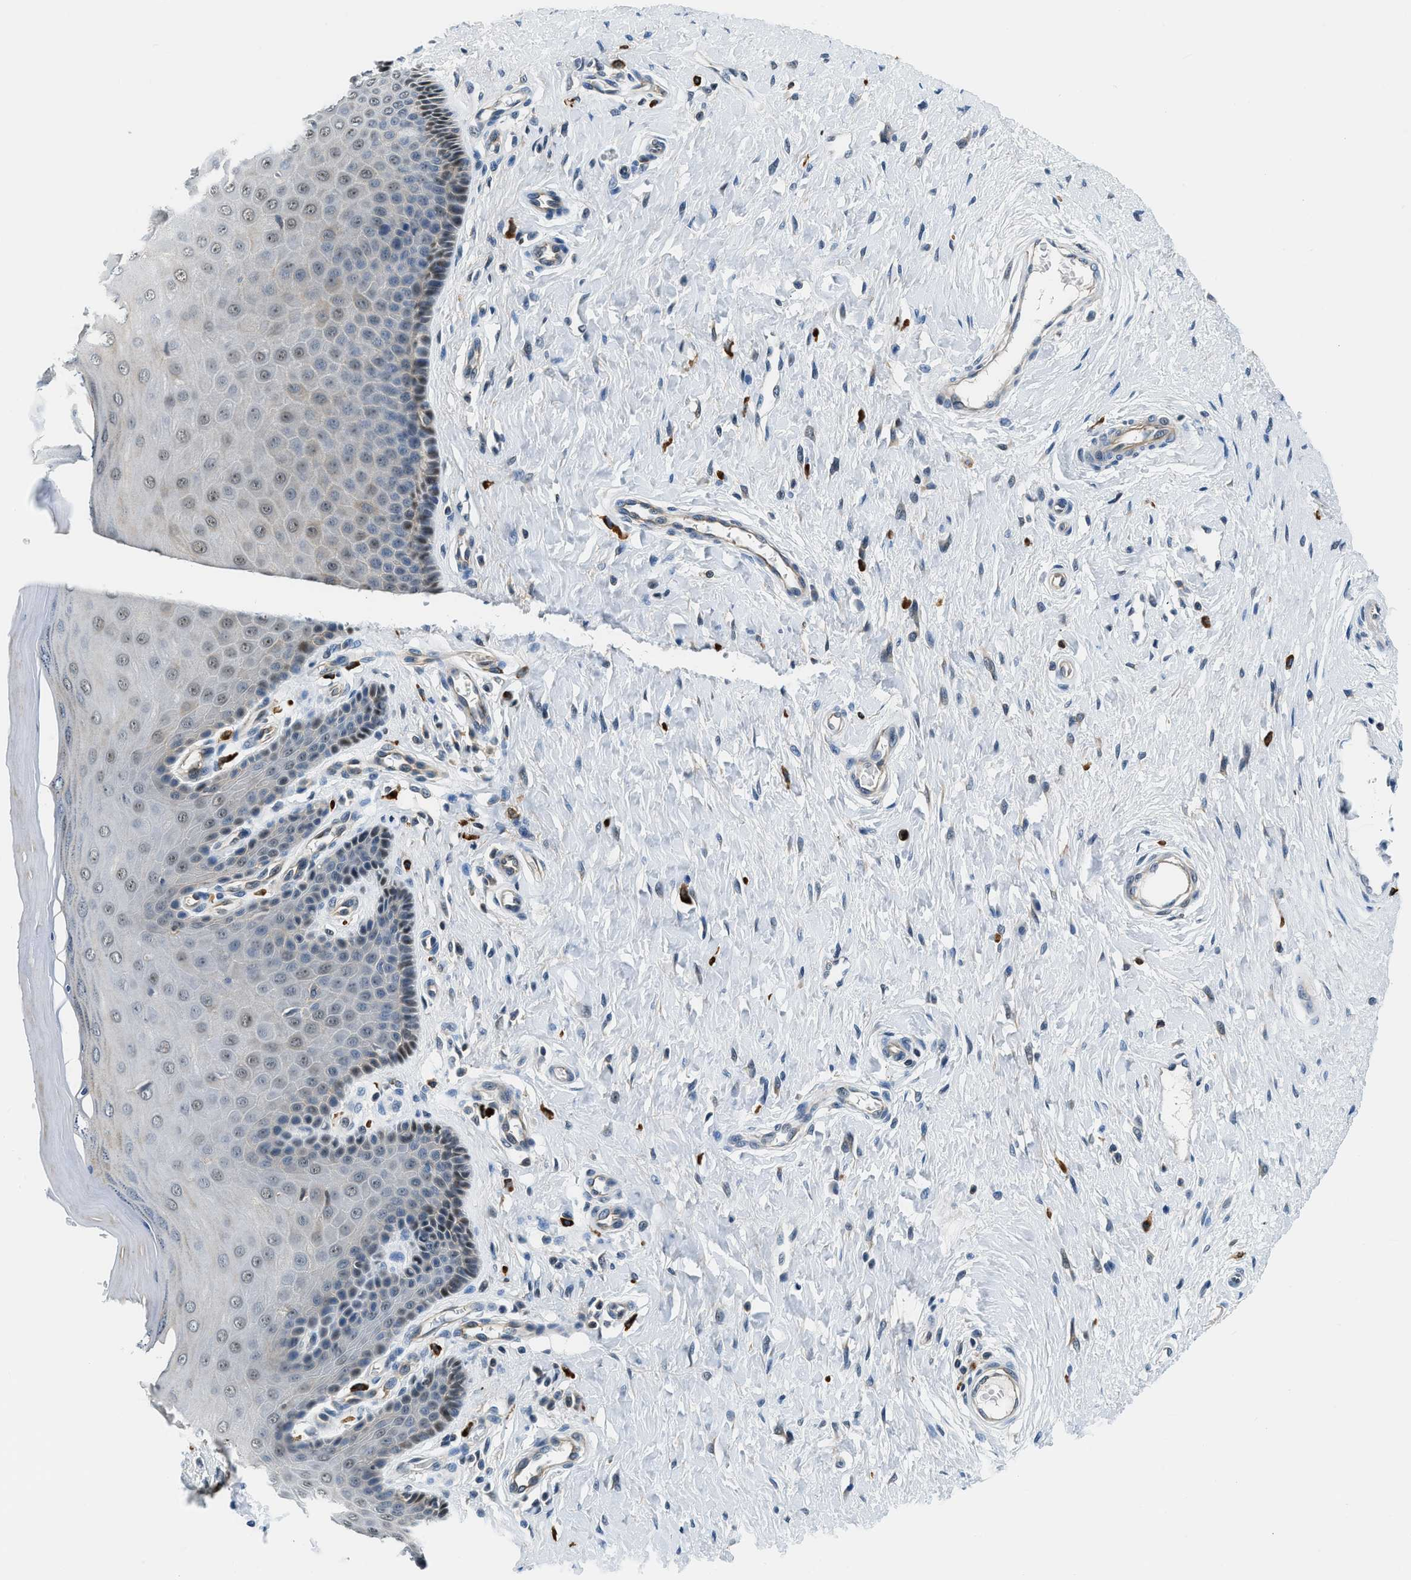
{"staining": {"intensity": "moderate", "quantity": "<25%", "location": "cytoplasmic/membranous"}, "tissue": "cervix", "cell_type": "Glandular cells", "image_type": "normal", "snomed": [{"axis": "morphology", "description": "Normal tissue, NOS"}, {"axis": "topography", "description": "Cervix"}], "caption": "Cervix stained with a brown dye exhibits moderate cytoplasmic/membranous positive positivity in approximately <25% of glandular cells.", "gene": "CBLB", "patient": {"sex": "female", "age": 55}}